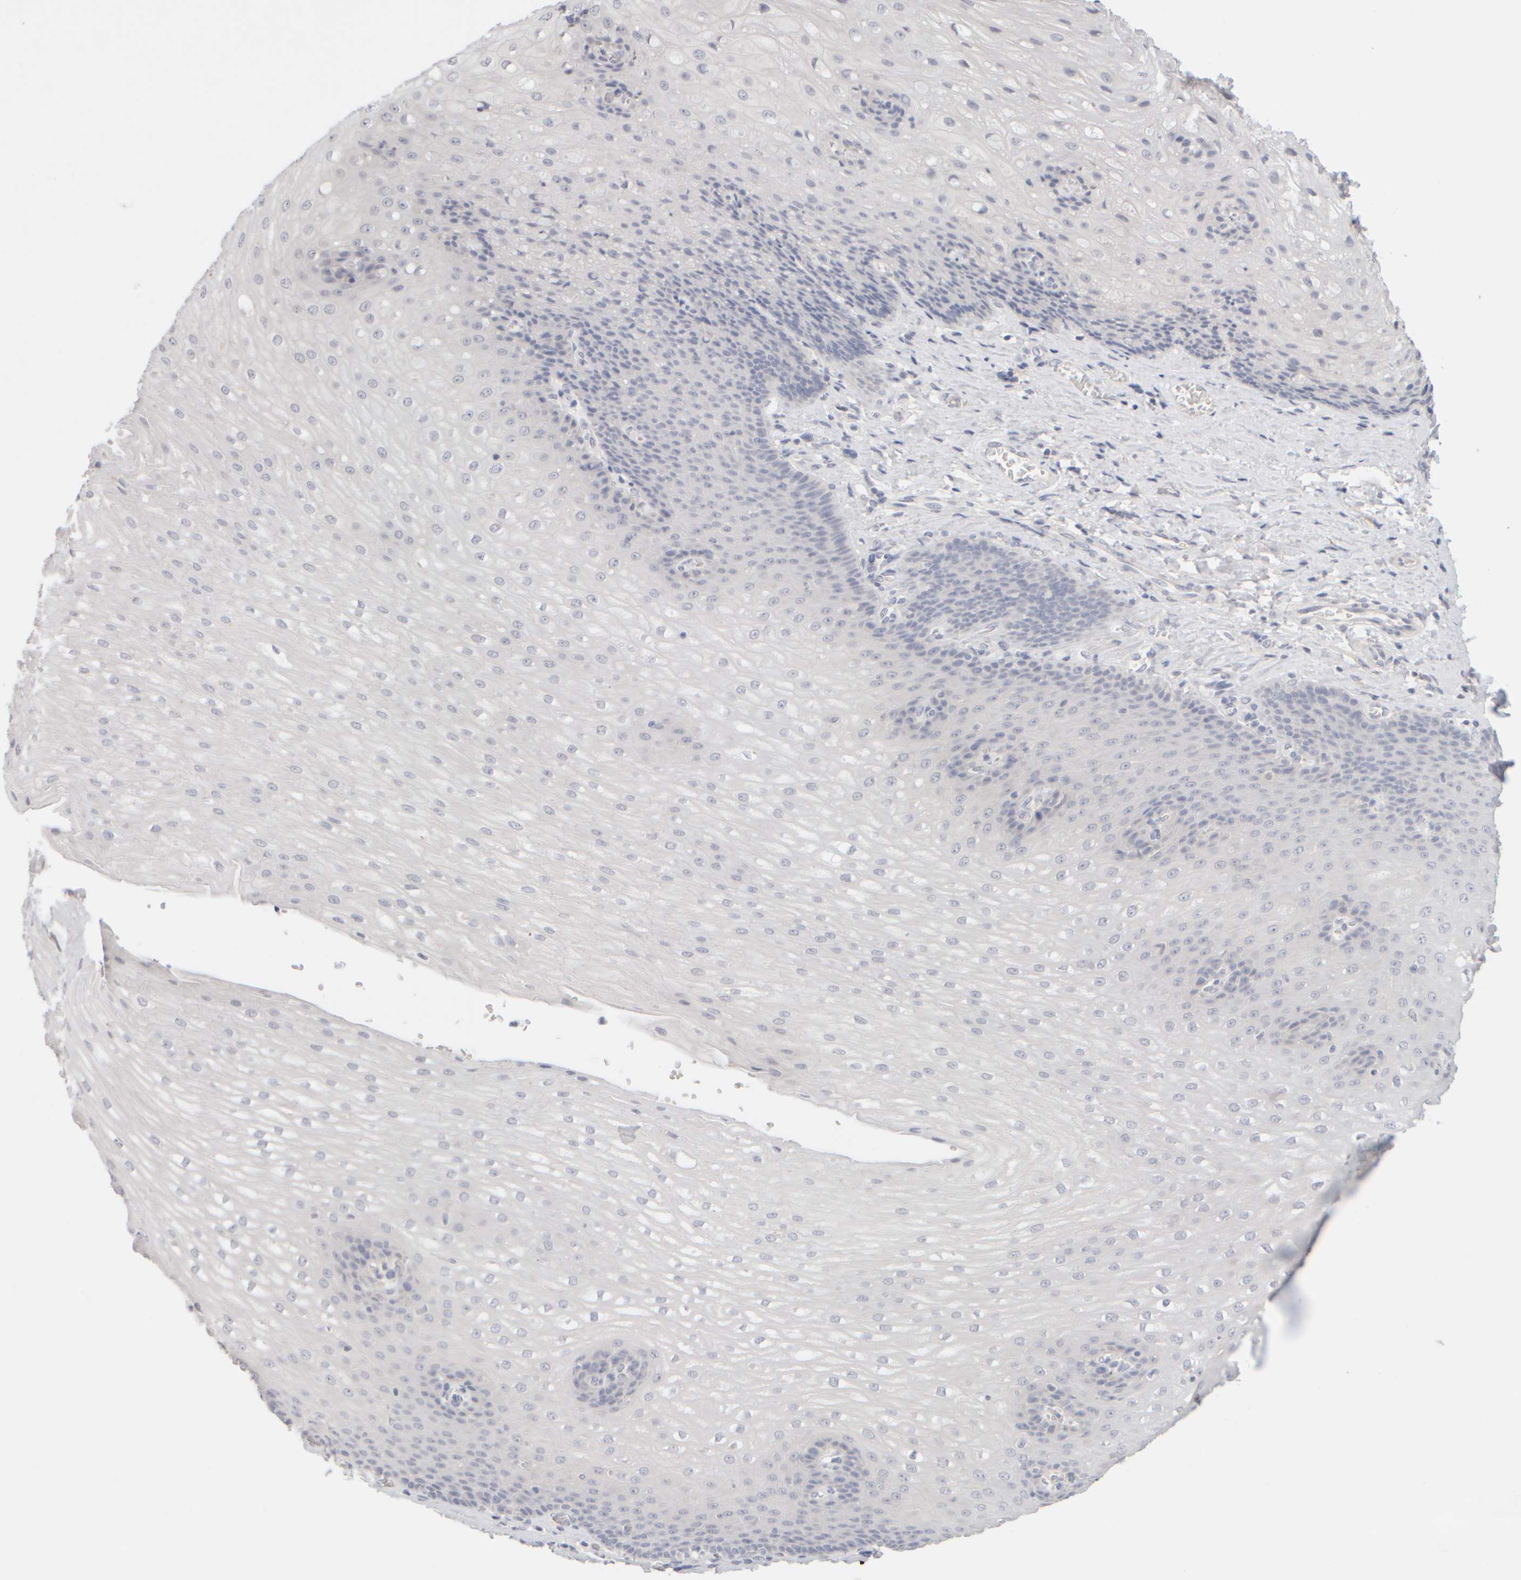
{"staining": {"intensity": "negative", "quantity": "none", "location": "none"}, "tissue": "esophagus", "cell_type": "Squamous epithelial cells", "image_type": "normal", "snomed": [{"axis": "morphology", "description": "Normal tissue, NOS"}, {"axis": "topography", "description": "Esophagus"}], "caption": "The immunohistochemistry (IHC) histopathology image has no significant positivity in squamous epithelial cells of esophagus.", "gene": "ZNF112", "patient": {"sex": "male", "age": 48}}